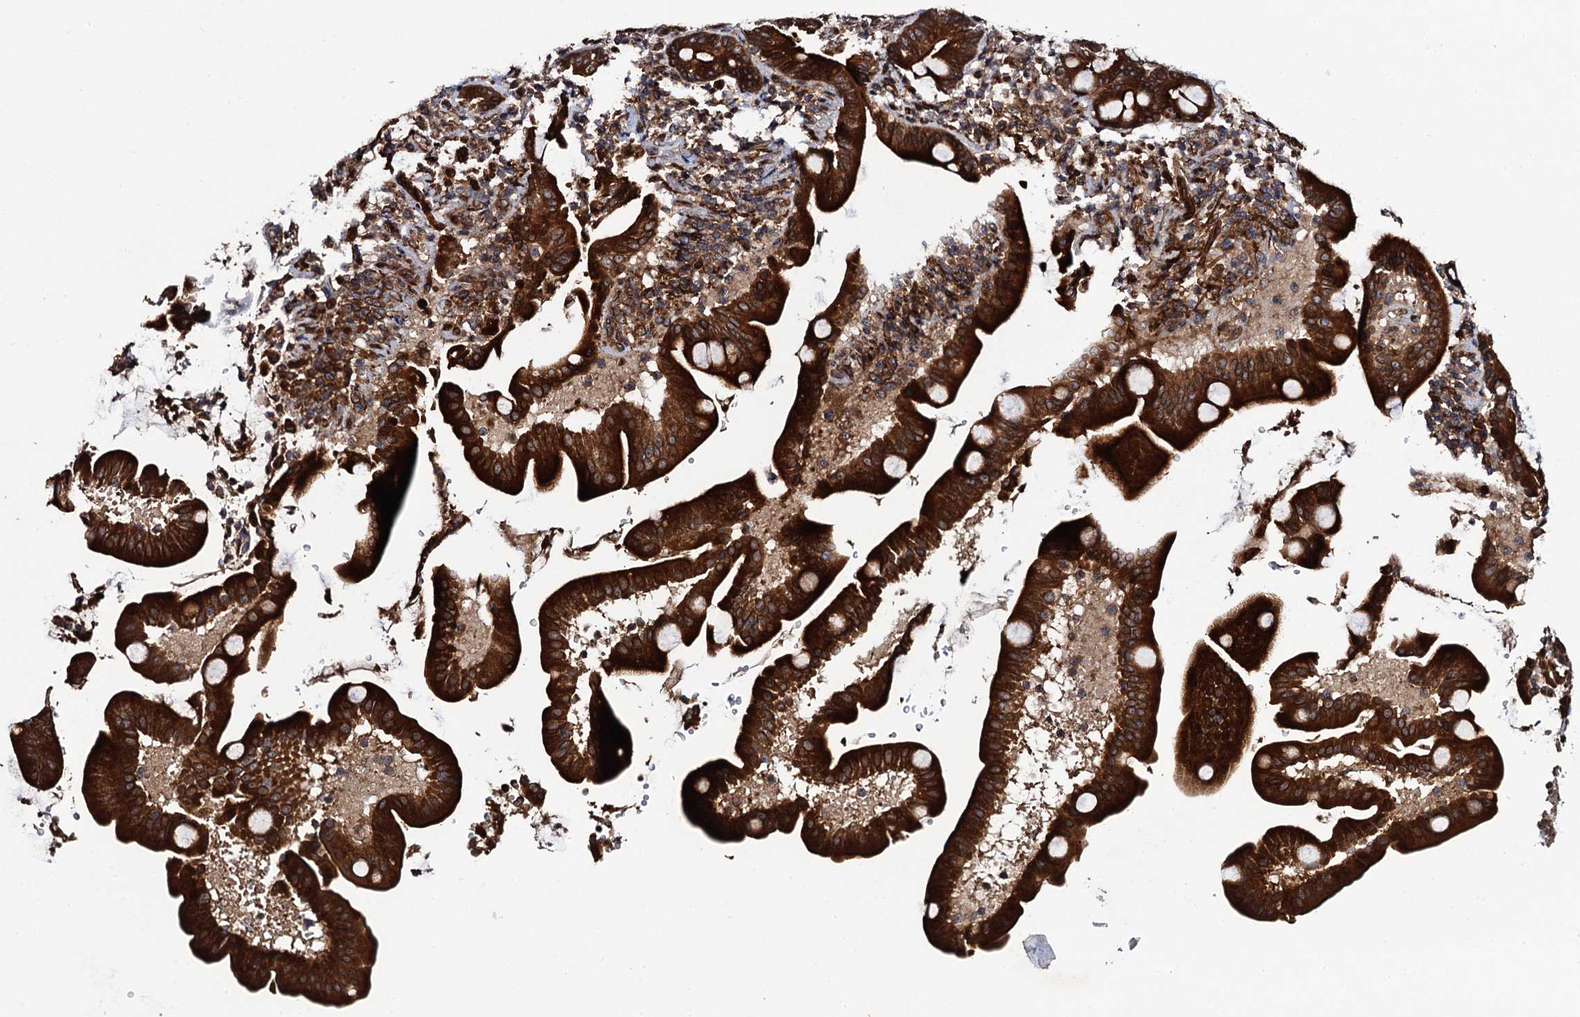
{"staining": {"intensity": "strong", "quantity": ">75%", "location": "cytoplasmic/membranous"}, "tissue": "duodenum", "cell_type": "Glandular cells", "image_type": "normal", "snomed": [{"axis": "morphology", "description": "Normal tissue, NOS"}, {"axis": "topography", "description": "Duodenum"}], "caption": "An immunohistochemistry image of normal tissue is shown. Protein staining in brown highlights strong cytoplasmic/membranous positivity in duodenum within glandular cells.", "gene": "BORA", "patient": {"sex": "male", "age": 54}}